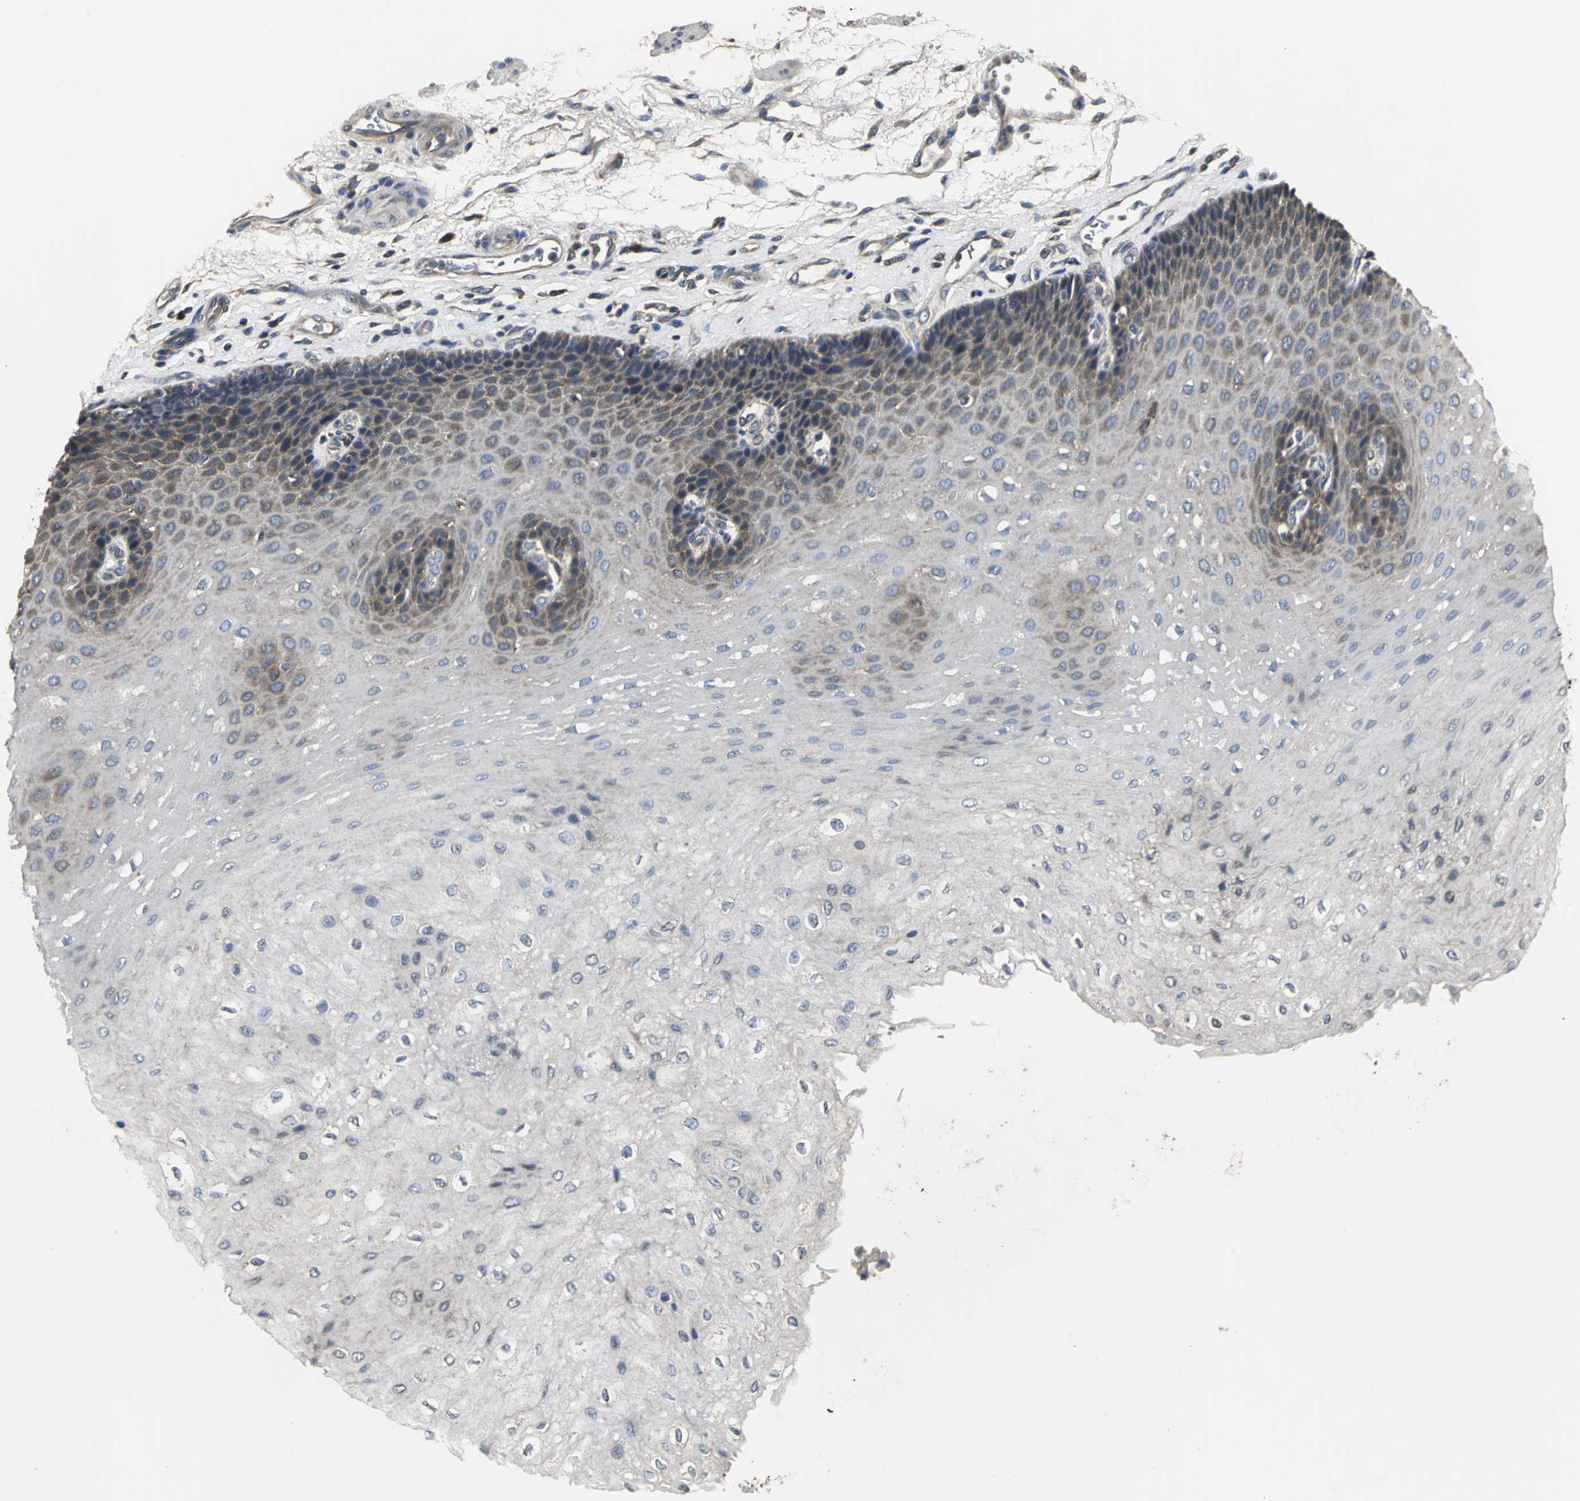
{"staining": {"intensity": "moderate", "quantity": "25%-75%", "location": "cytoplasmic/membranous"}, "tissue": "esophagus", "cell_type": "Squamous epithelial cells", "image_type": "normal", "snomed": [{"axis": "morphology", "description": "Normal tissue, NOS"}, {"axis": "topography", "description": "Esophagus"}], "caption": "Immunohistochemistry (IHC) of benign human esophagus shows medium levels of moderate cytoplasmic/membranous staining in about 25%-75% of squamous epithelial cells. Immunohistochemistry (IHC) stains the protein in brown and the nuclei are stained blue.", "gene": "IRF3", "patient": {"sex": "female", "age": 72}}